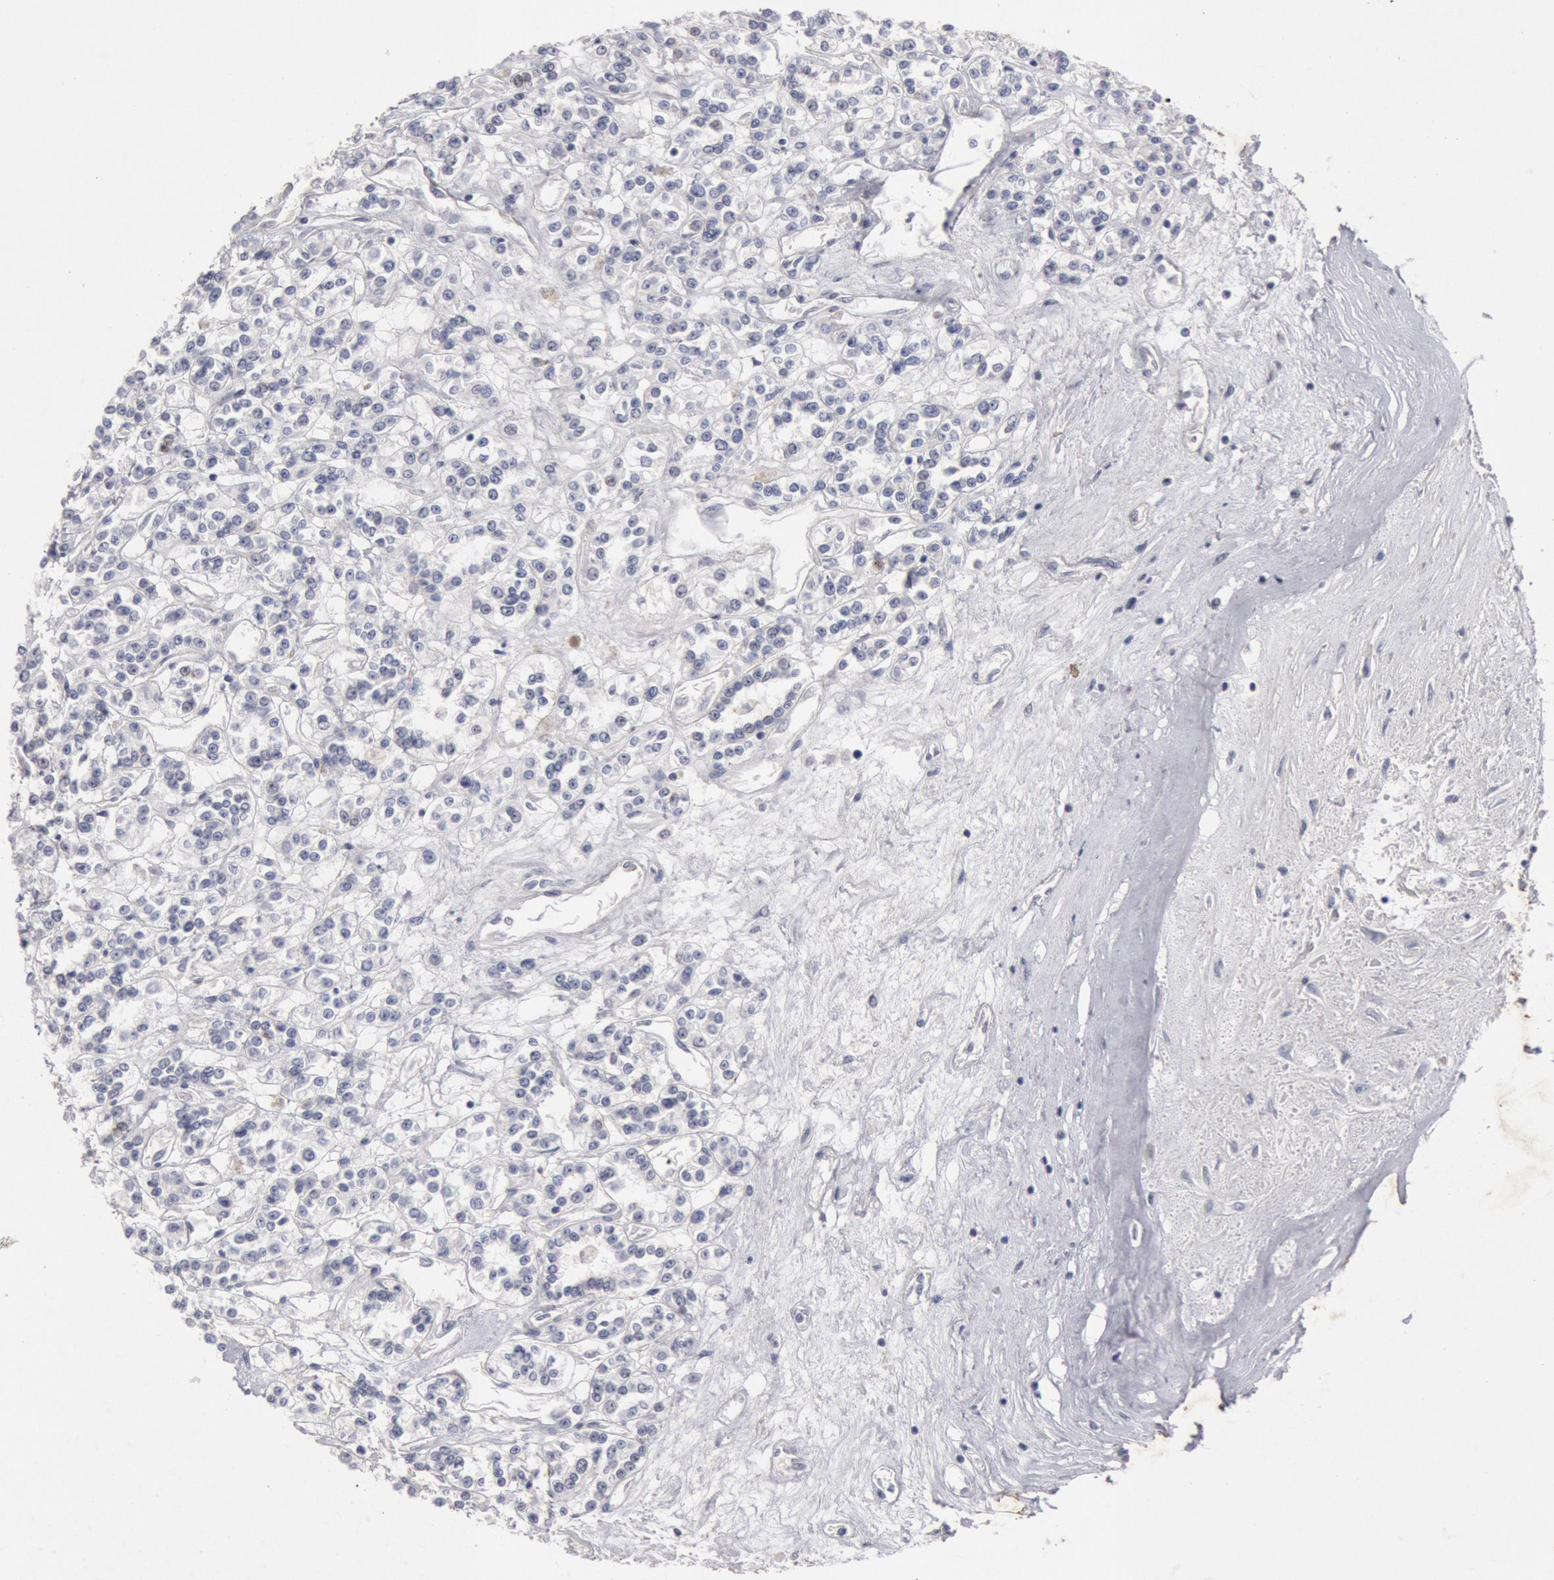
{"staining": {"intensity": "negative", "quantity": "none", "location": "none"}, "tissue": "renal cancer", "cell_type": "Tumor cells", "image_type": "cancer", "snomed": [{"axis": "morphology", "description": "Adenocarcinoma, NOS"}, {"axis": "topography", "description": "Kidney"}], "caption": "High magnification brightfield microscopy of renal cancer stained with DAB (3,3'-diaminobenzidine) (brown) and counterstained with hematoxylin (blue): tumor cells show no significant positivity.", "gene": "FOXA2", "patient": {"sex": "female", "age": 76}}